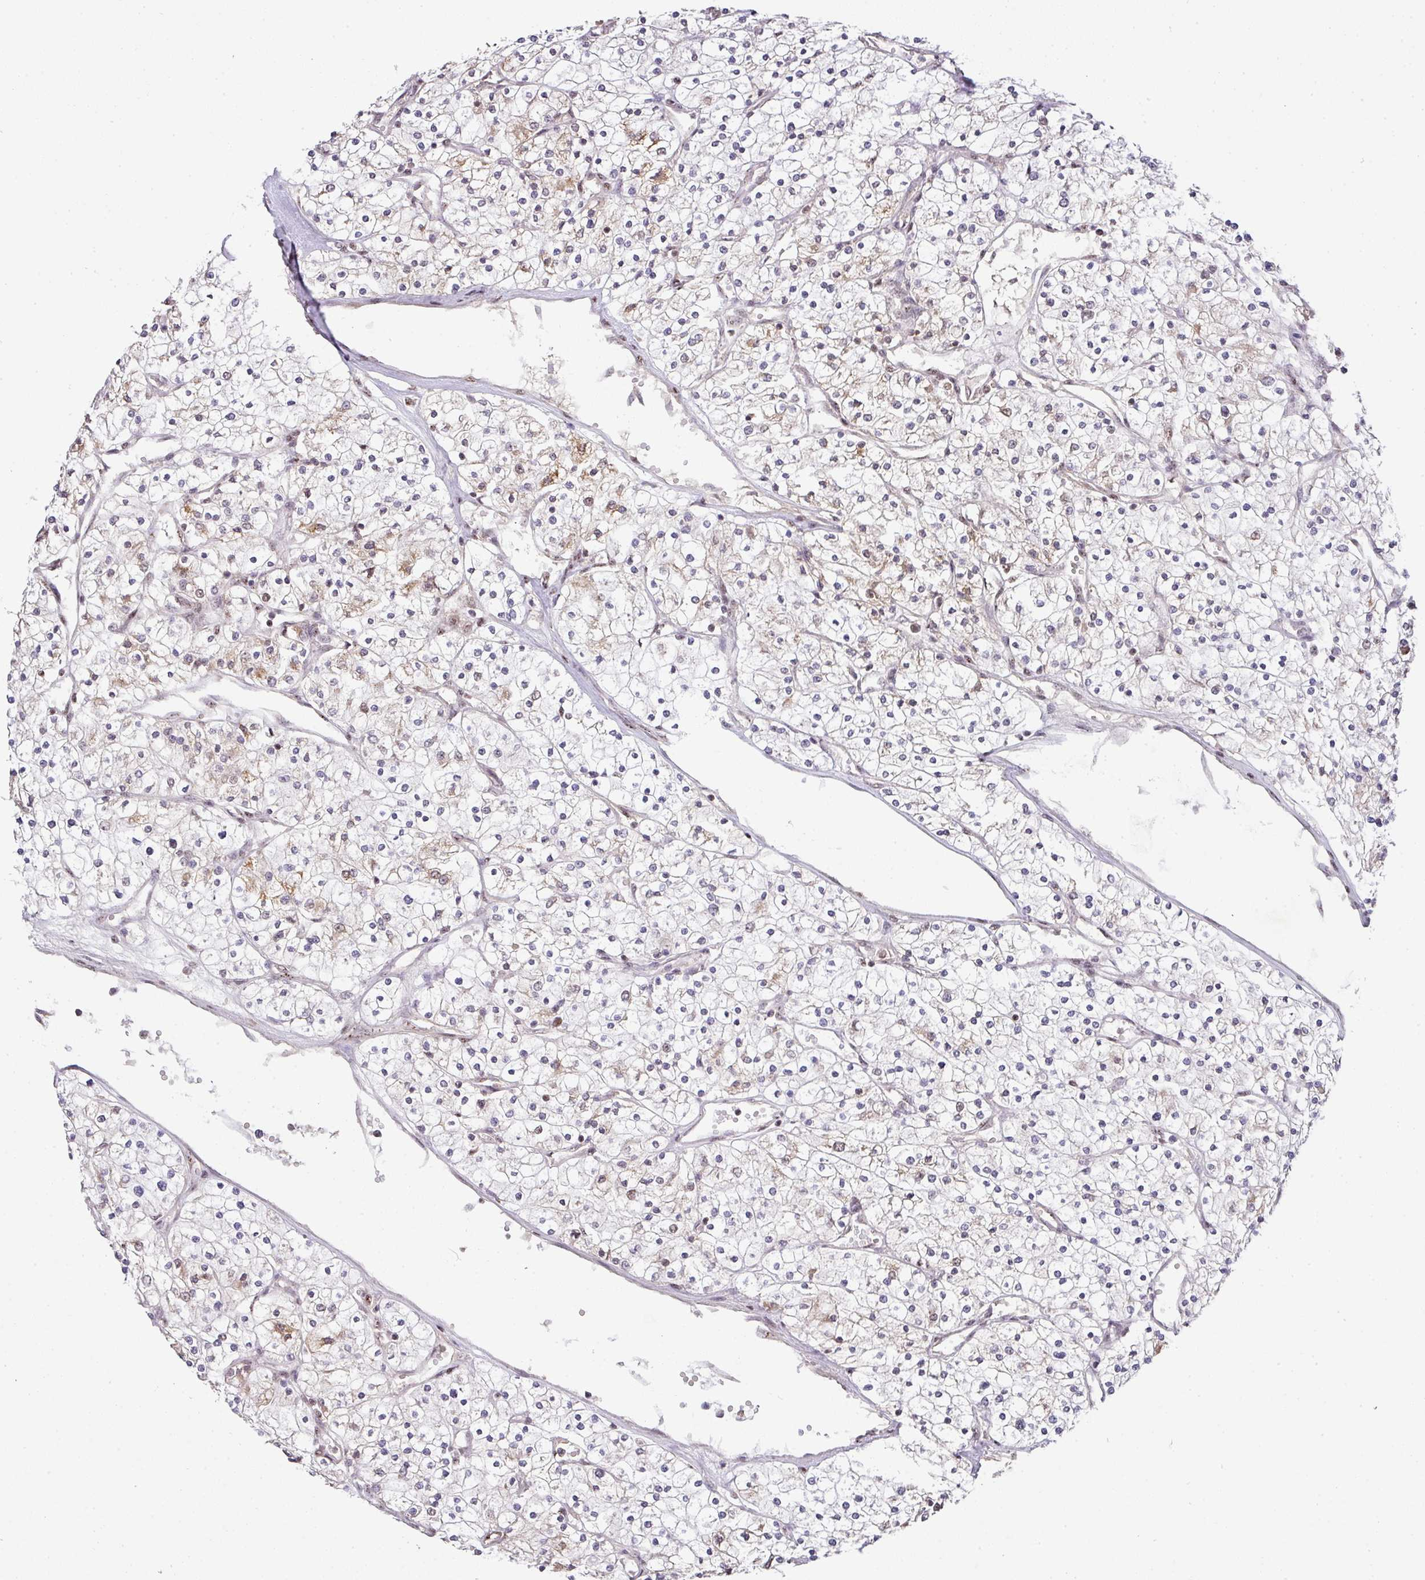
{"staining": {"intensity": "weak", "quantity": "<25%", "location": "cytoplasmic/membranous"}, "tissue": "renal cancer", "cell_type": "Tumor cells", "image_type": "cancer", "snomed": [{"axis": "morphology", "description": "Adenocarcinoma, NOS"}, {"axis": "topography", "description": "Kidney"}], "caption": "A micrograph of human adenocarcinoma (renal) is negative for staining in tumor cells.", "gene": "RANBP9", "patient": {"sex": "male", "age": 80}}